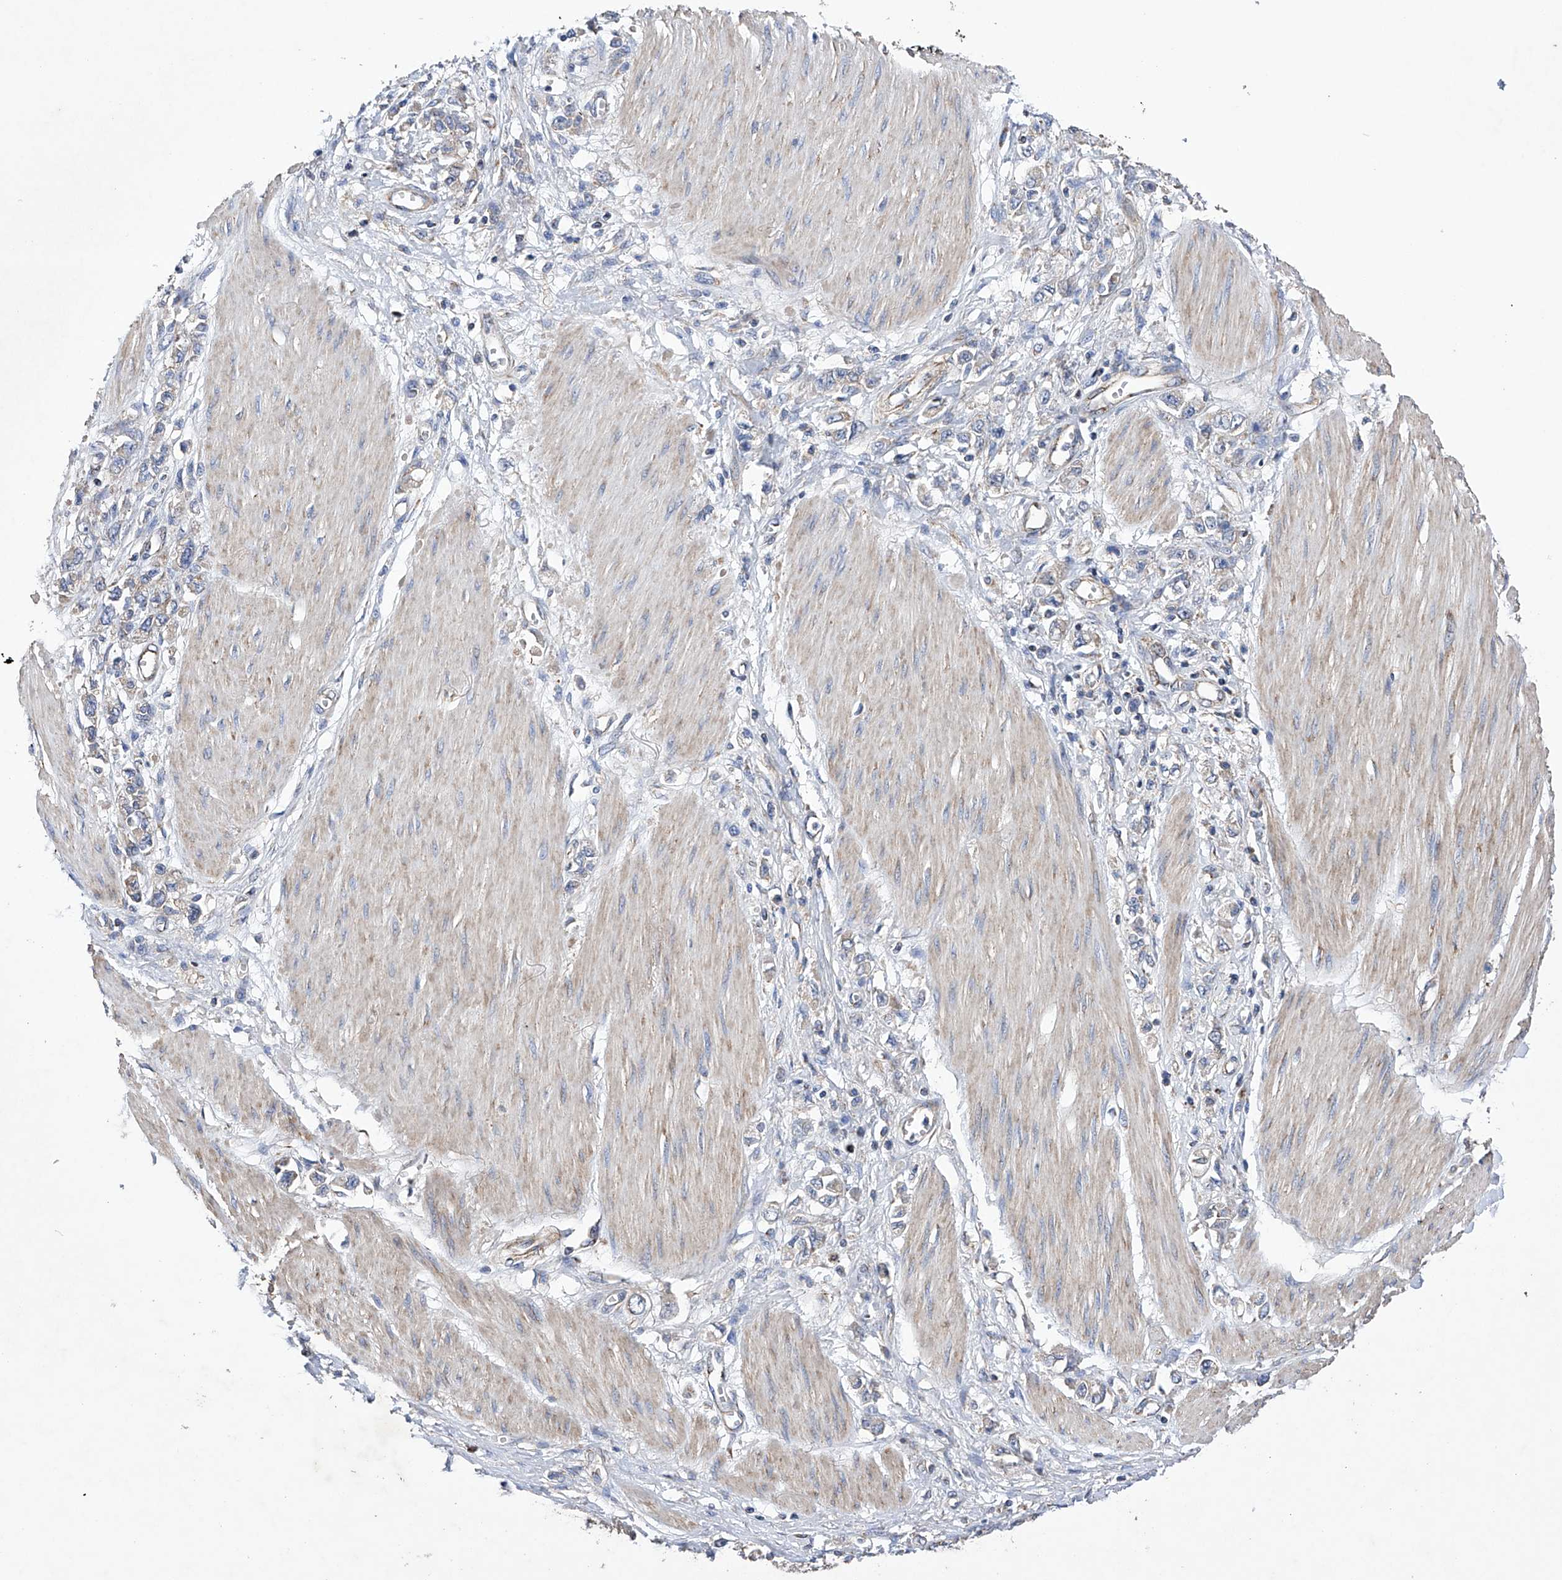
{"staining": {"intensity": "negative", "quantity": "none", "location": "none"}, "tissue": "stomach cancer", "cell_type": "Tumor cells", "image_type": "cancer", "snomed": [{"axis": "morphology", "description": "Adenocarcinoma, NOS"}, {"axis": "topography", "description": "Stomach"}], "caption": "Micrograph shows no significant protein staining in tumor cells of stomach cancer. (Stains: DAB immunohistochemistry with hematoxylin counter stain, Microscopy: brightfield microscopy at high magnification).", "gene": "EFCAB2", "patient": {"sex": "female", "age": 76}}